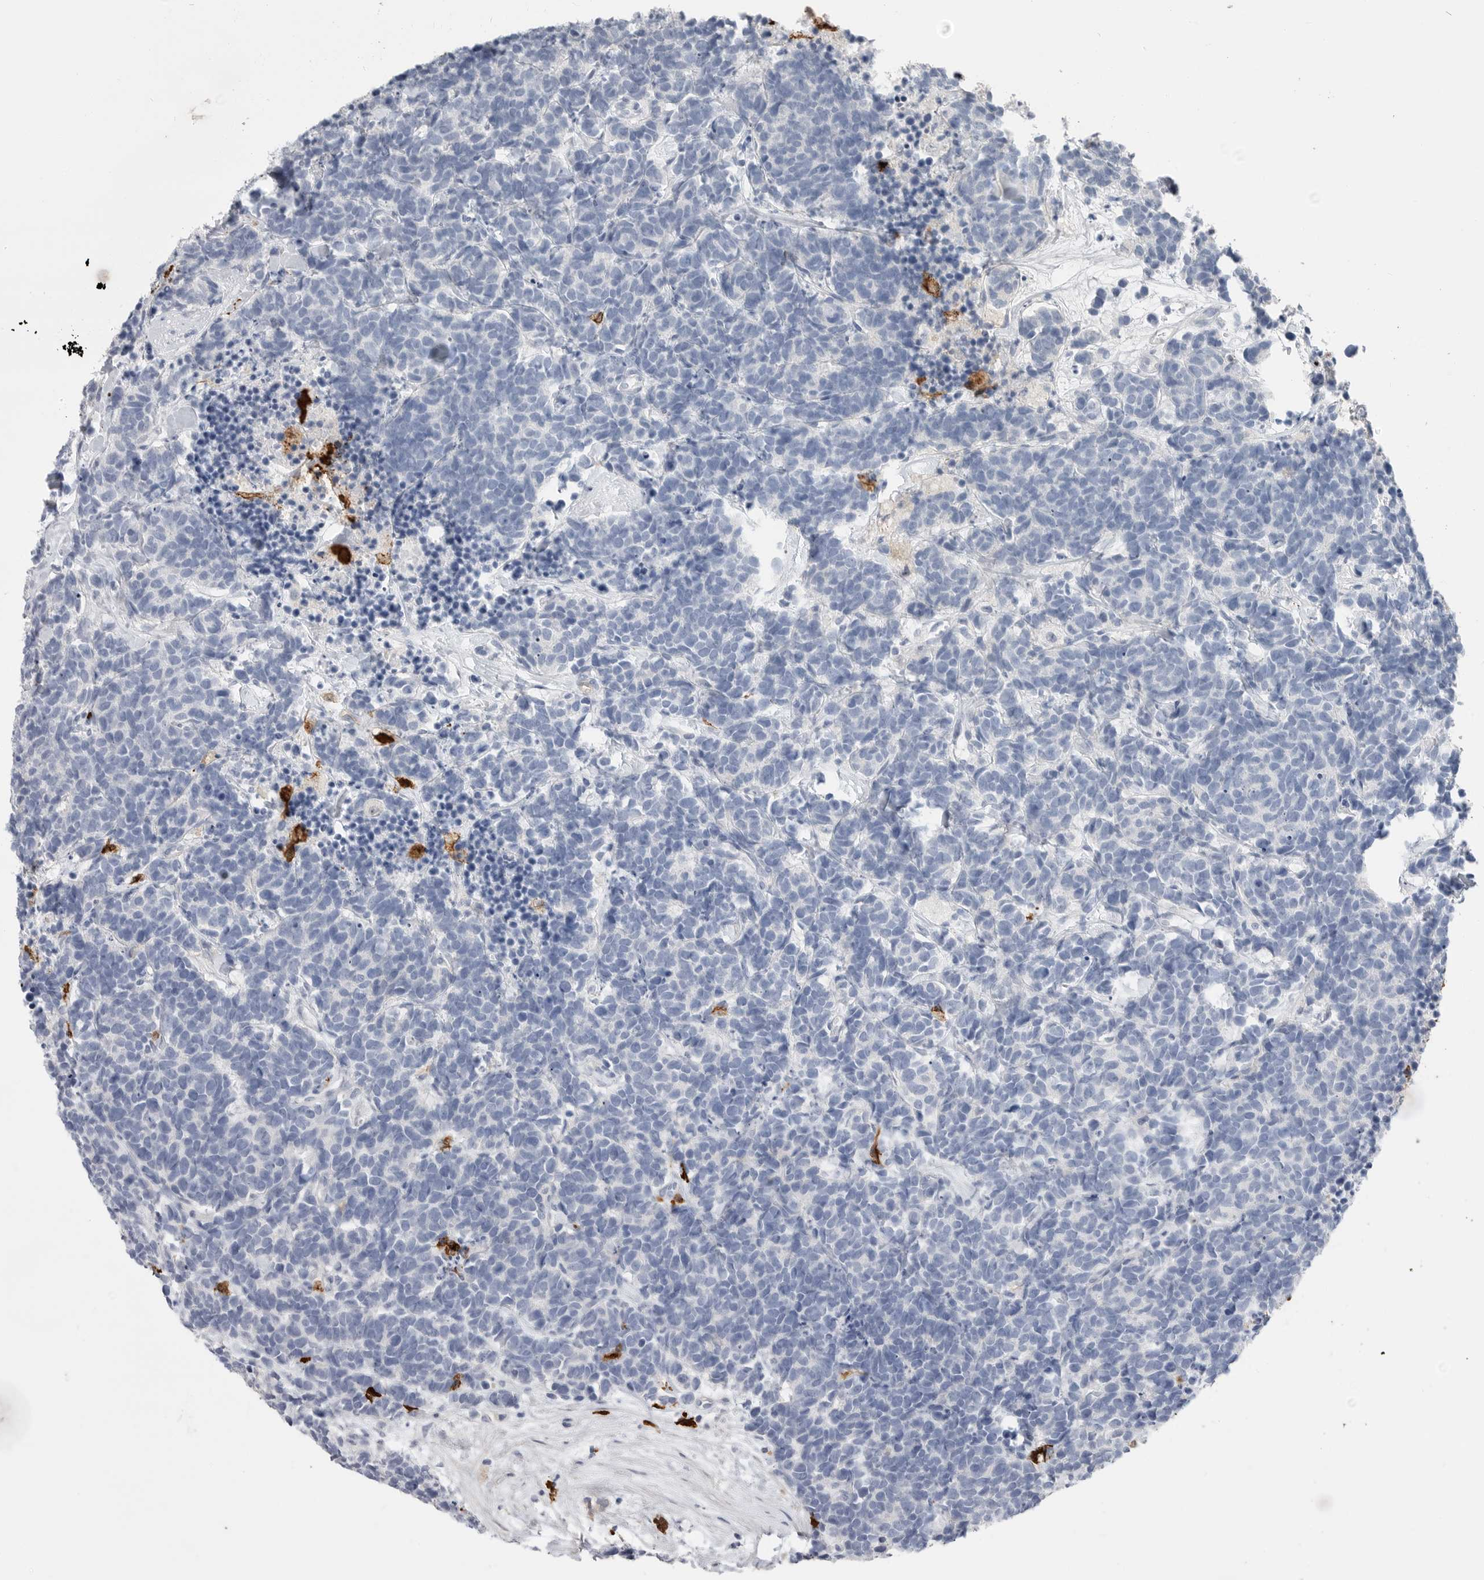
{"staining": {"intensity": "negative", "quantity": "none", "location": "none"}, "tissue": "carcinoid", "cell_type": "Tumor cells", "image_type": "cancer", "snomed": [{"axis": "morphology", "description": "Carcinoma, NOS"}, {"axis": "morphology", "description": "Carcinoid, malignant, NOS"}, {"axis": "topography", "description": "Urinary bladder"}], "caption": "Immunohistochemical staining of human carcinoma reveals no significant positivity in tumor cells. Brightfield microscopy of immunohistochemistry (IHC) stained with DAB (brown) and hematoxylin (blue), captured at high magnification.", "gene": "CYB561D1", "patient": {"sex": "male", "age": 57}}